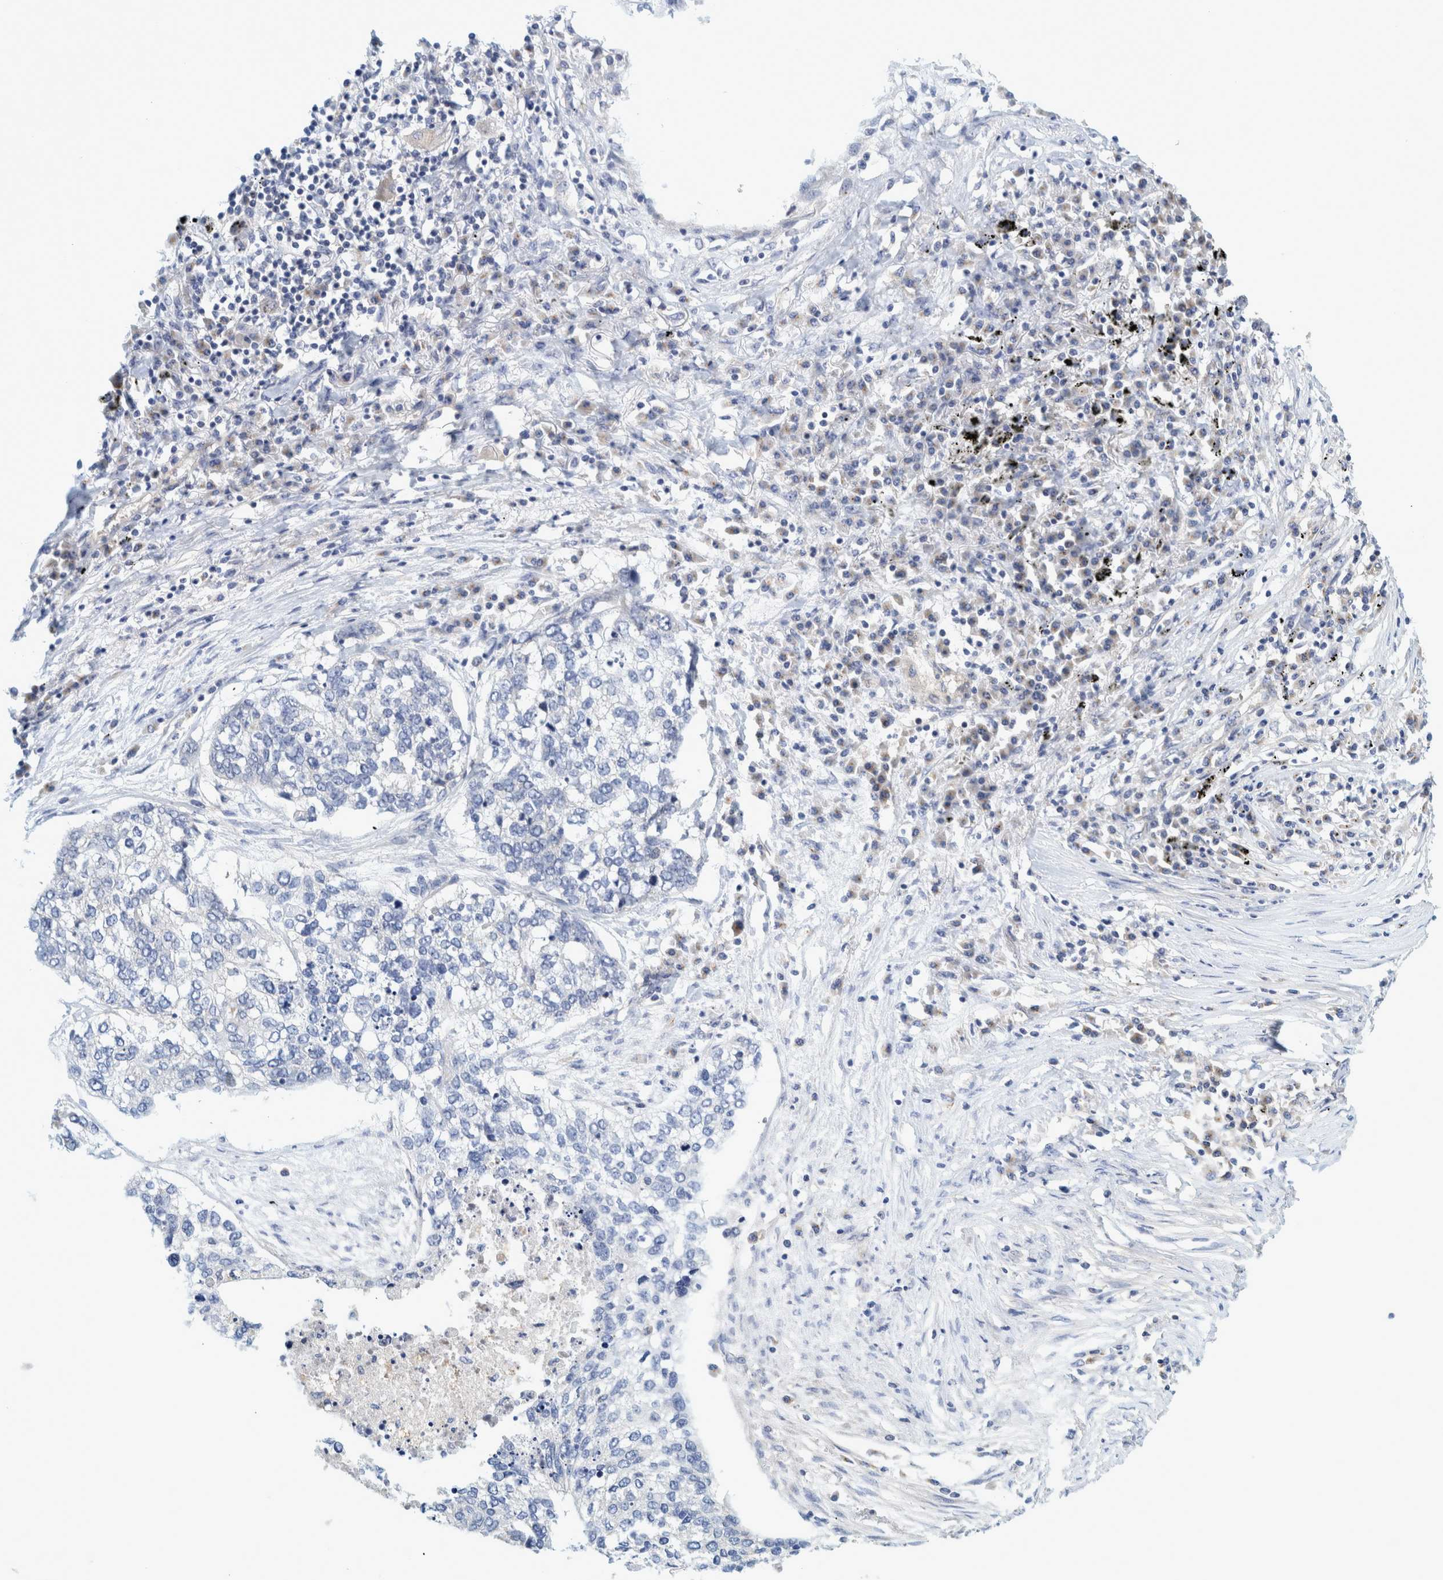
{"staining": {"intensity": "negative", "quantity": "none", "location": "none"}, "tissue": "lung cancer", "cell_type": "Tumor cells", "image_type": "cancer", "snomed": [{"axis": "morphology", "description": "Squamous cell carcinoma, NOS"}, {"axis": "topography", "description": "Lung"}], "caption": "The immunohistochemistry (IHC) histopathology image has no significant positivity in tumor cells of lung cancer tissue. (Brightfield microscopy of DAB (3,3'-diaminobenzidine) immunohistochemistry (IHC) at high magnification).", "gene": "ZNF324B", "patient": {"sex": "female", "age": 63}}